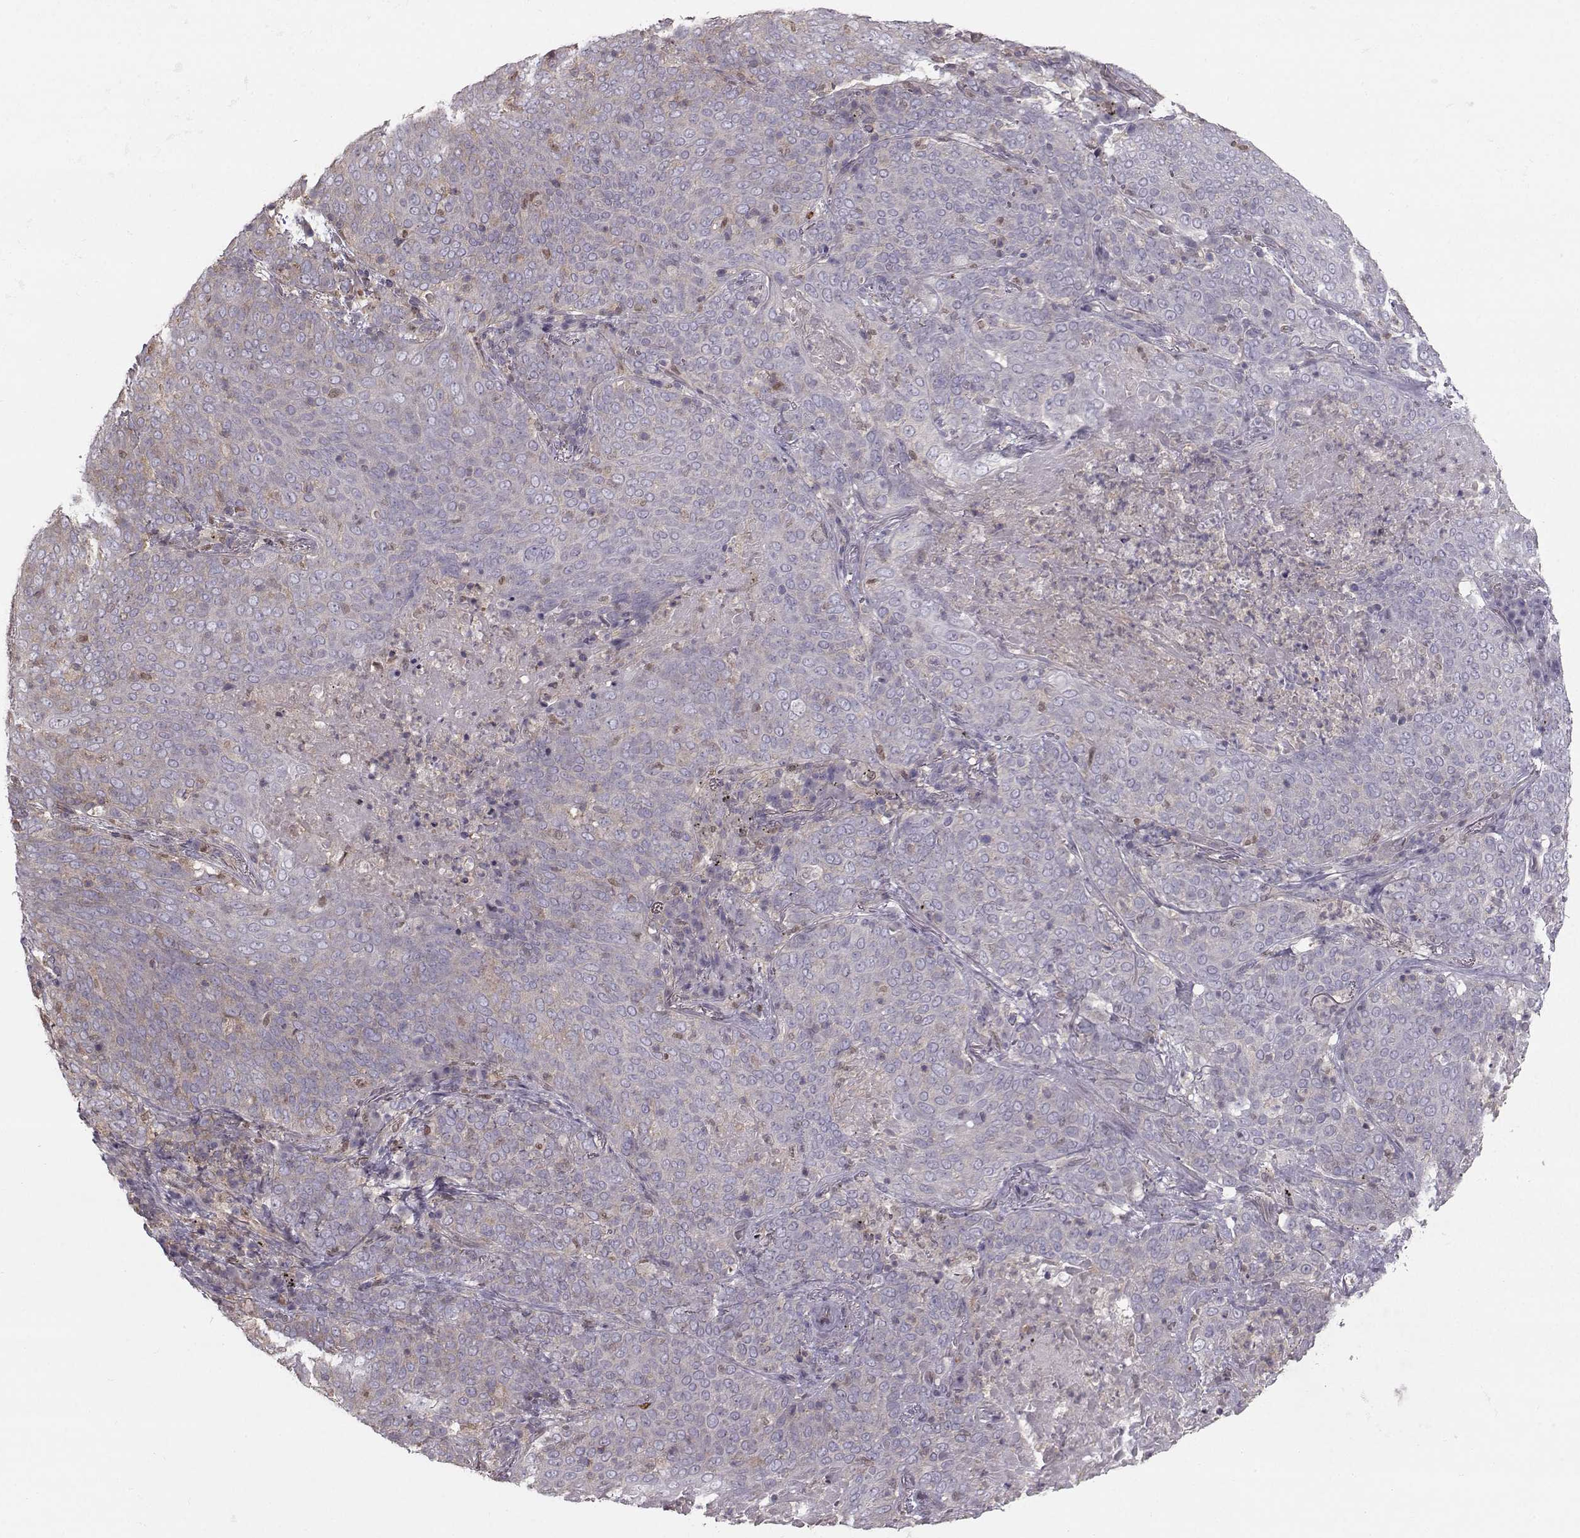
{"staining": {"intensity": "negative", "quantity": "none", "location": "none"}, "tissue": "lung cancer", "cell_type": "Tumor cells", "image_type": "cancer", "snomed": [{"axis": "morphology", "description": "Squamous cell carcinoma, NOS"}, {"axis": "topography", "description": "Lung"}], "caption": "The immunohistochemistry (IHC) photomicrograph has no significant expression in tumor cells of lung cancer (squamous cell carcinoma) tissue.", "gene": "ASB16", "patient": {"sex": "male", "age": 82}}